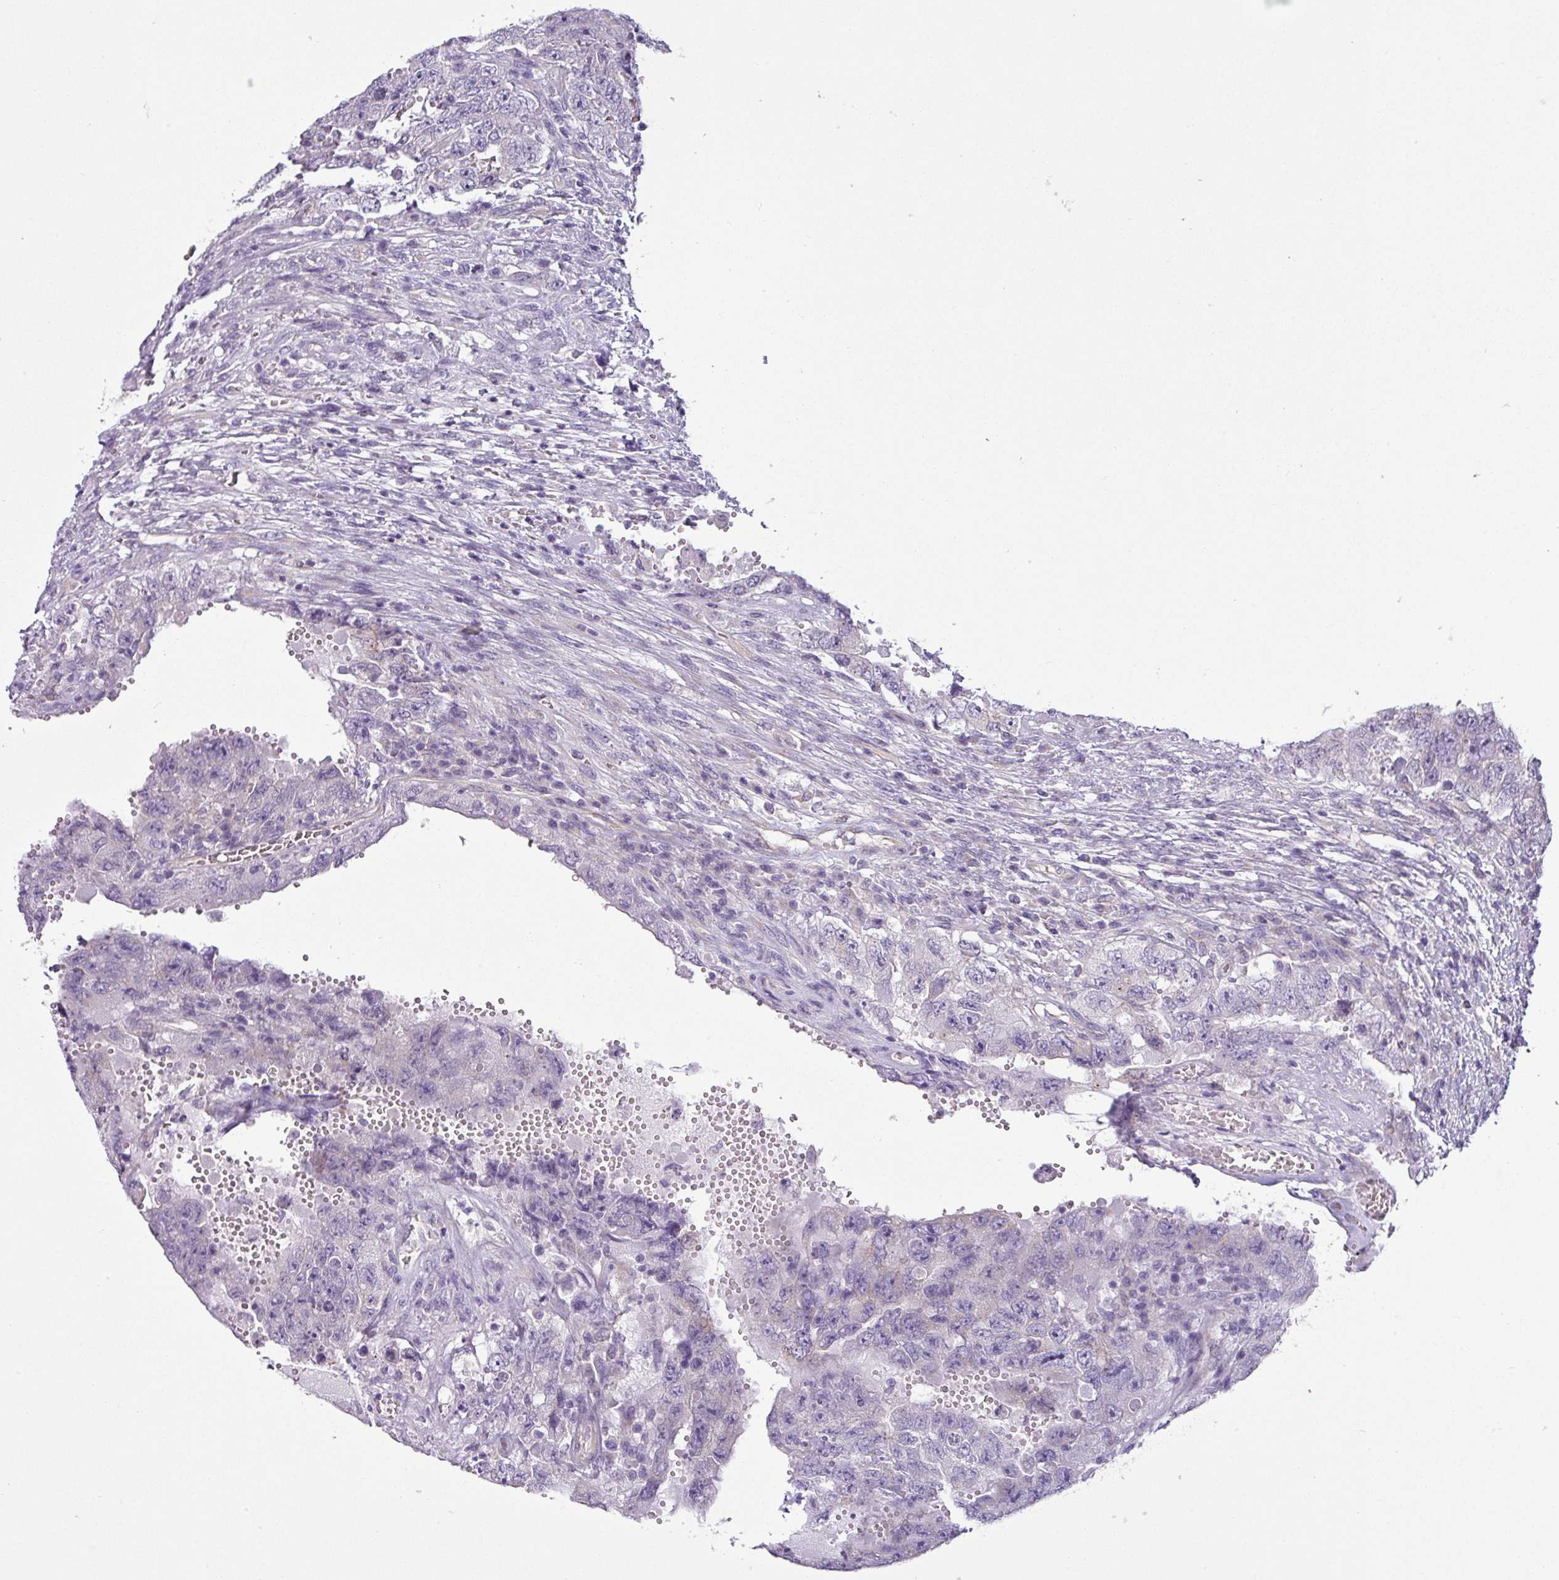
{"staining": {"intensity": "negative", "quantity": "none", "location": "none"}, "tissue": "testis cancer", "cell_type": "Tumor cells", "image_type": "cancer", "snomed": [{"axis": "morphology", "description": "Carcinoma, Embryonal, NOS"}, {"axis": "topography", "description": "Testis"}], "caption": "Immunohistochemistry of human testis cancer (embryonal carcinoma) demonstrates no staining in tumor cells.", "gene": "TOR1AIP2", "patient": {"sex": "male", "age": 26}}